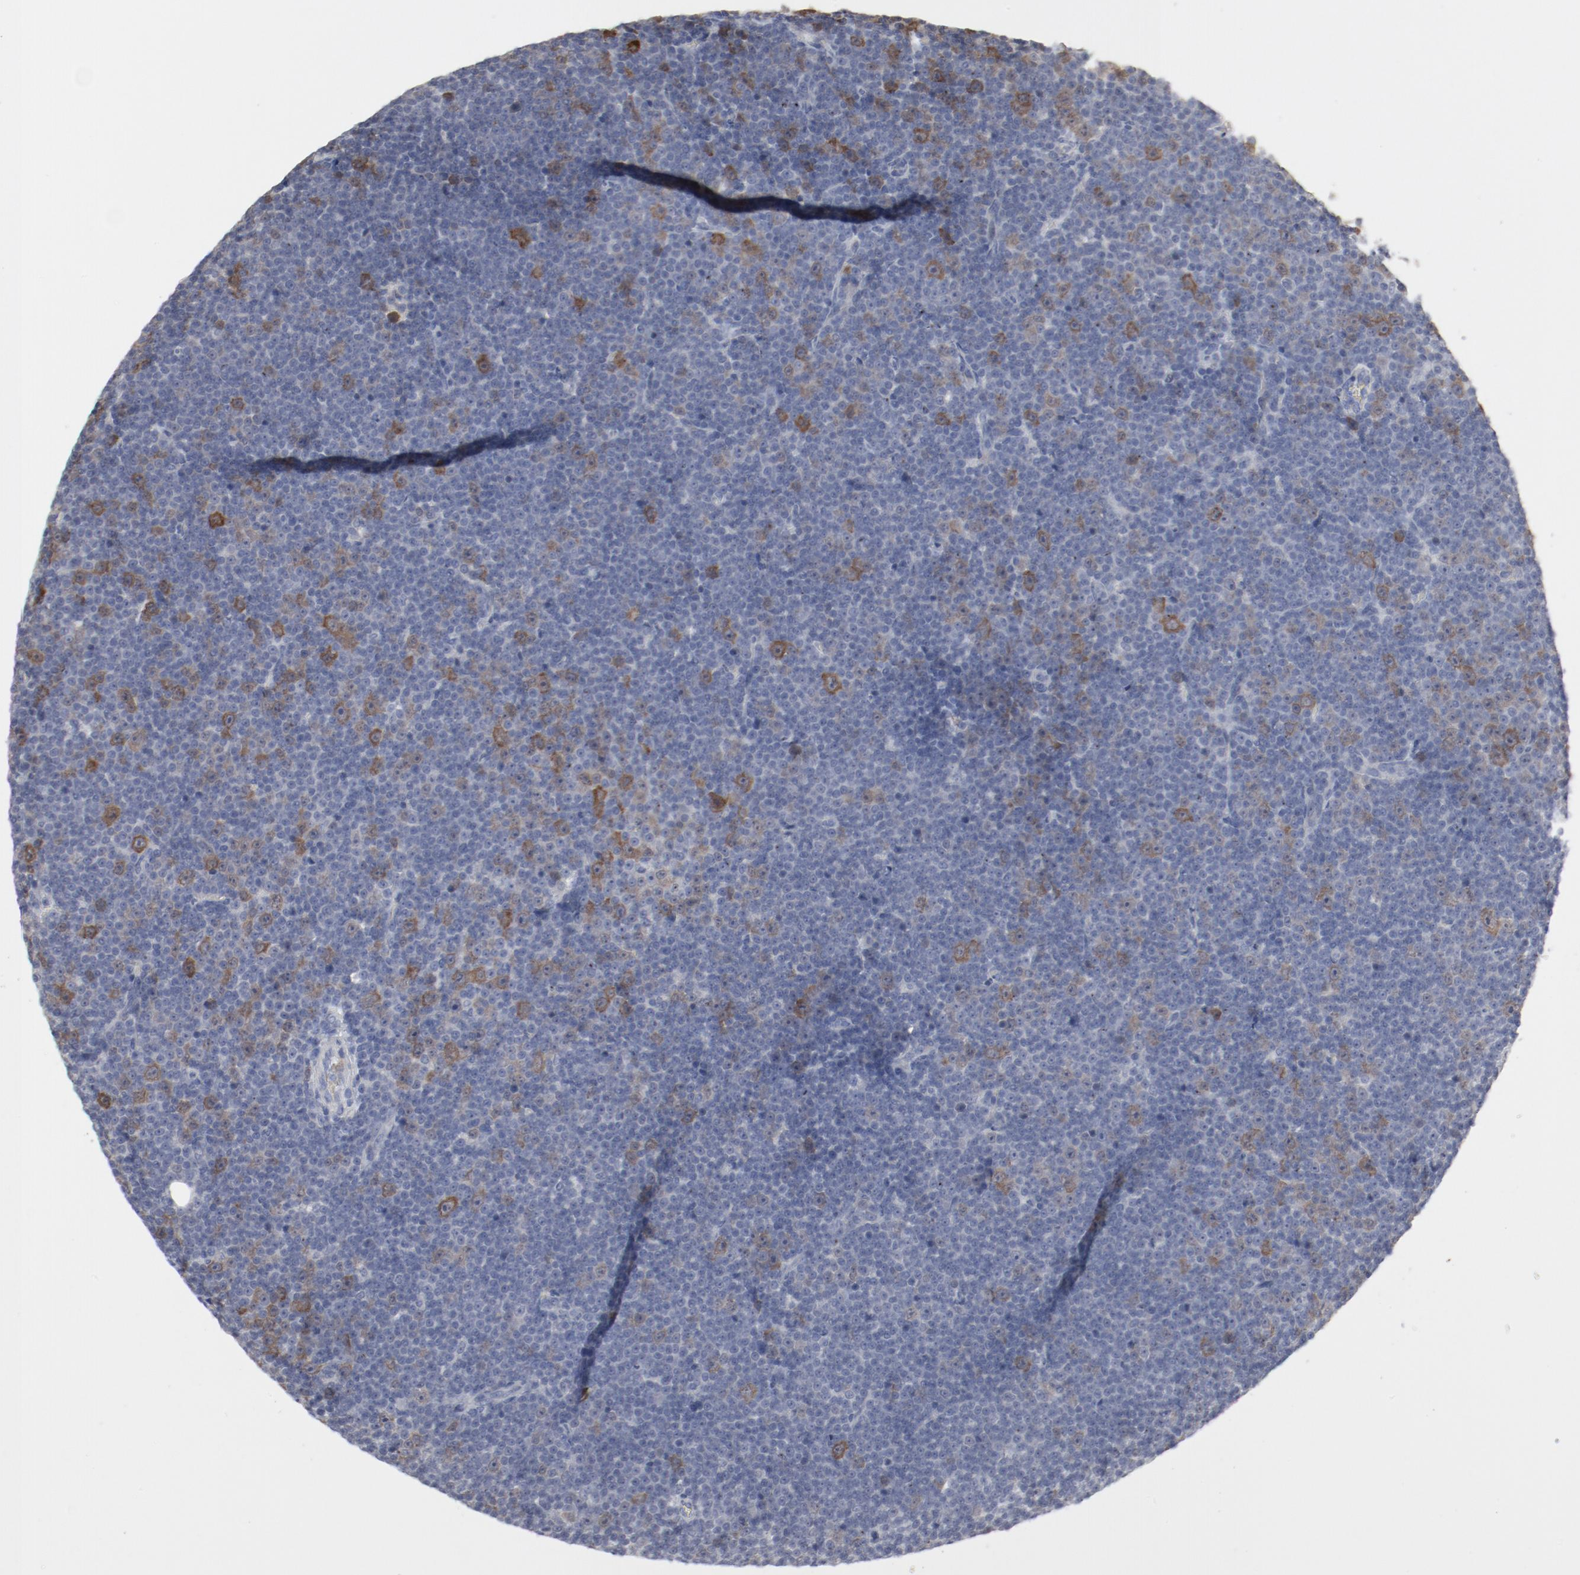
{"staining": {"intensity": "moderate", "quantity": "25%-75%", "location": "cytoplasmic/membranous"}, "tissue": "lymphoma", "cell_type": "Tumor cells", "image_type": "cancer", "snomed": [{"axis": "morphology", "description": "Malignant lymphoma, non-Hodgkin's type, Low grade"}, {"axis": "topography", "description": "Lymph node"}], "caption": "A high-resolution photomicrograph shows immunohistochemistry (IHC) staining of lymphoma, which shows moderate cytoplasmic/membranous staining in about 25%-75% of tumor cells. The staining was performed using DAB (3,3'-diaminobenzidine), with brown indicating positive protein expression. Nuclei are stained blue with hematoxylin.", "gene": "CDK1", "patient": {"sex": "female", "age": 67}}